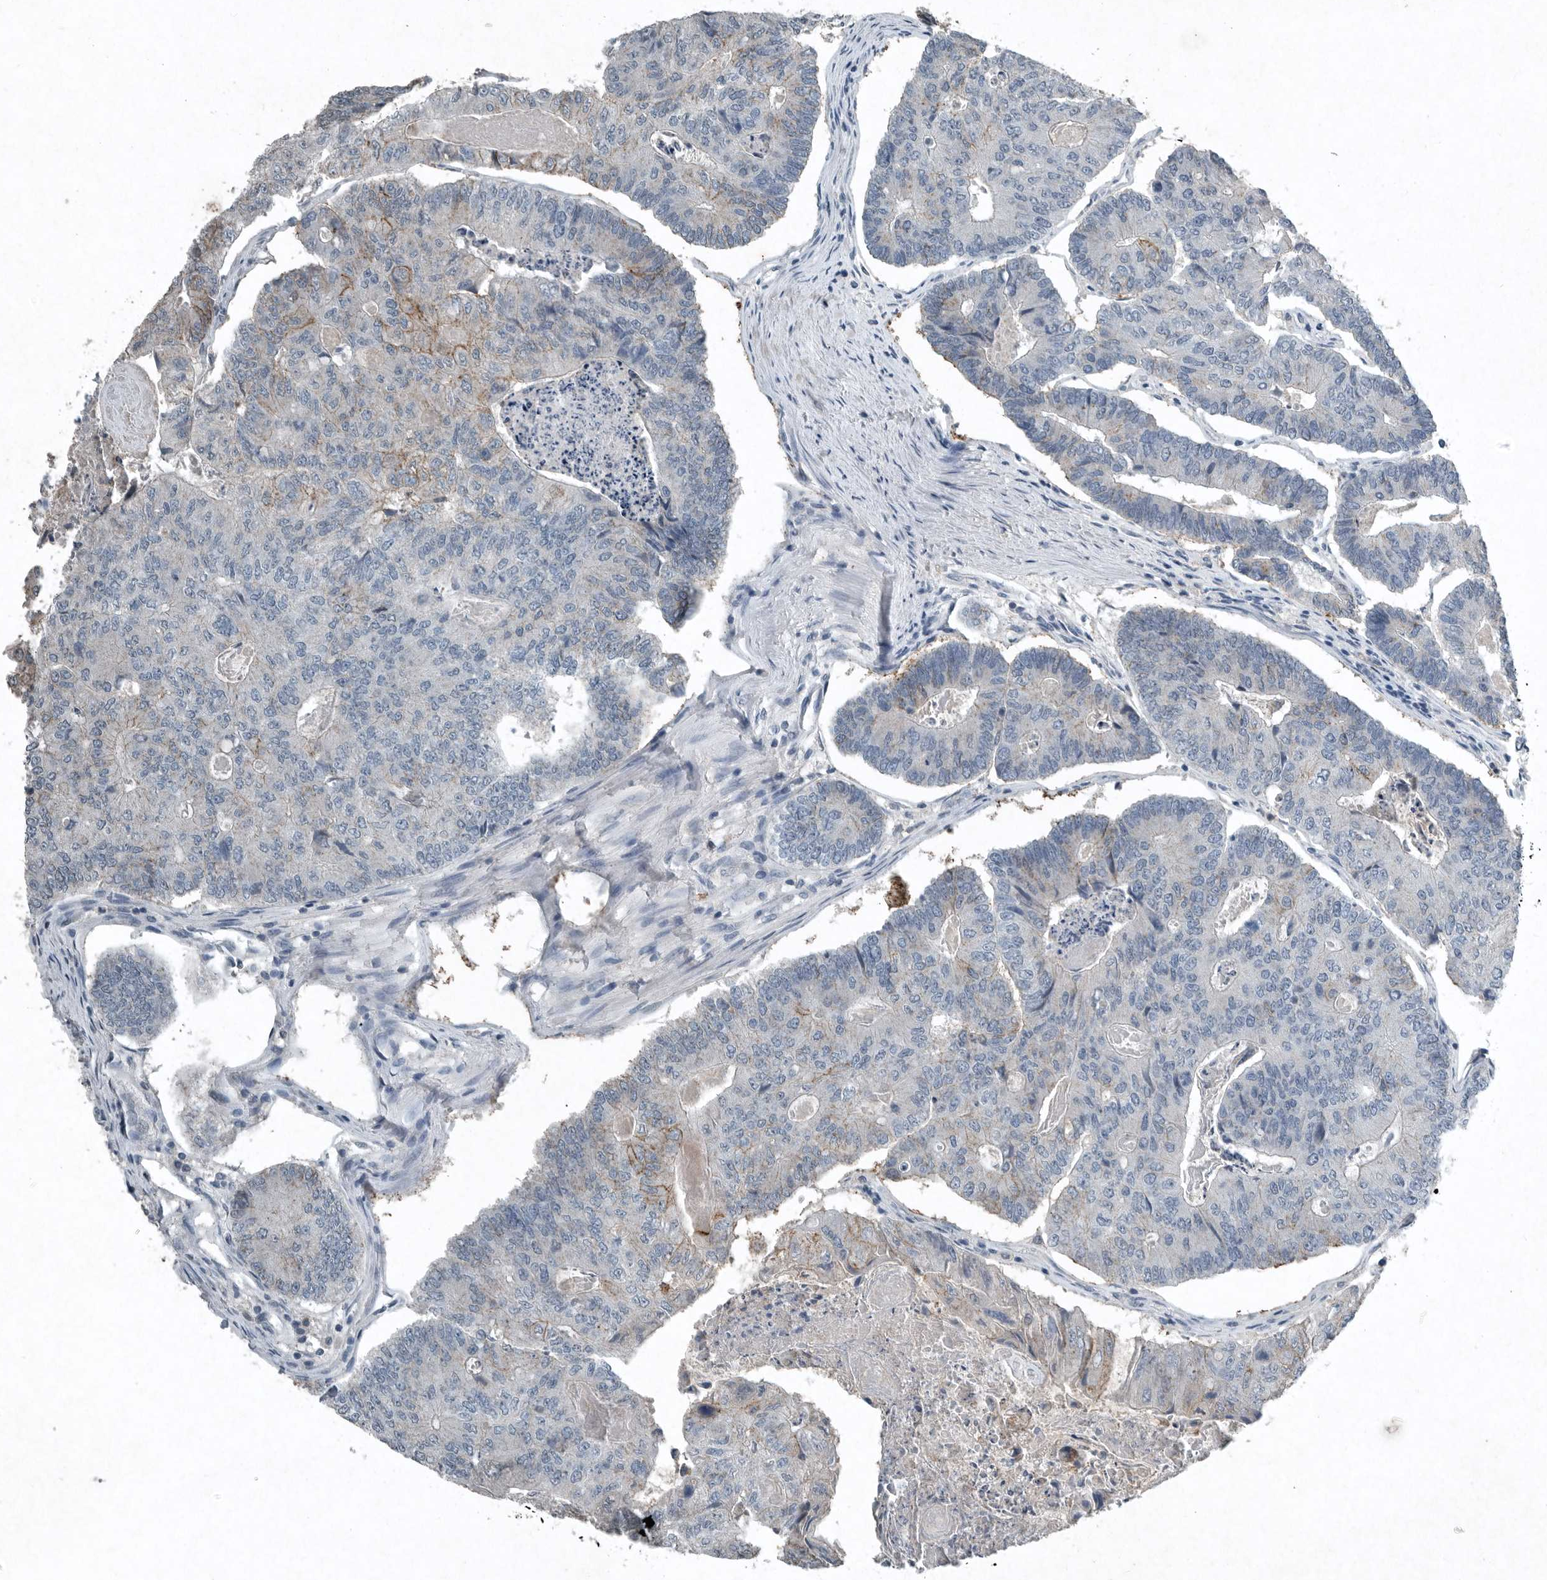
{"staining": {"intensity": "weak", "quantity": "<25%", "location": "cytoplasmic/membranous"}, "tissue": "colorectal cancer", "cell_type": "Tumor cells", "image_type": "cancer", "snomed": [{"axis": "morphology", "description": "Adenocarcinoma, NOS"}, {"axis": "topography", "description": "Colon"}], "caption": "Immunohistochemistry micrograph of colorectal cancer (adenocarcinoma) stained for a protein (brown), which shows no staining in tumor cells.", "gene": "IL20", "patient": {"sex": "female", "age": 67}}